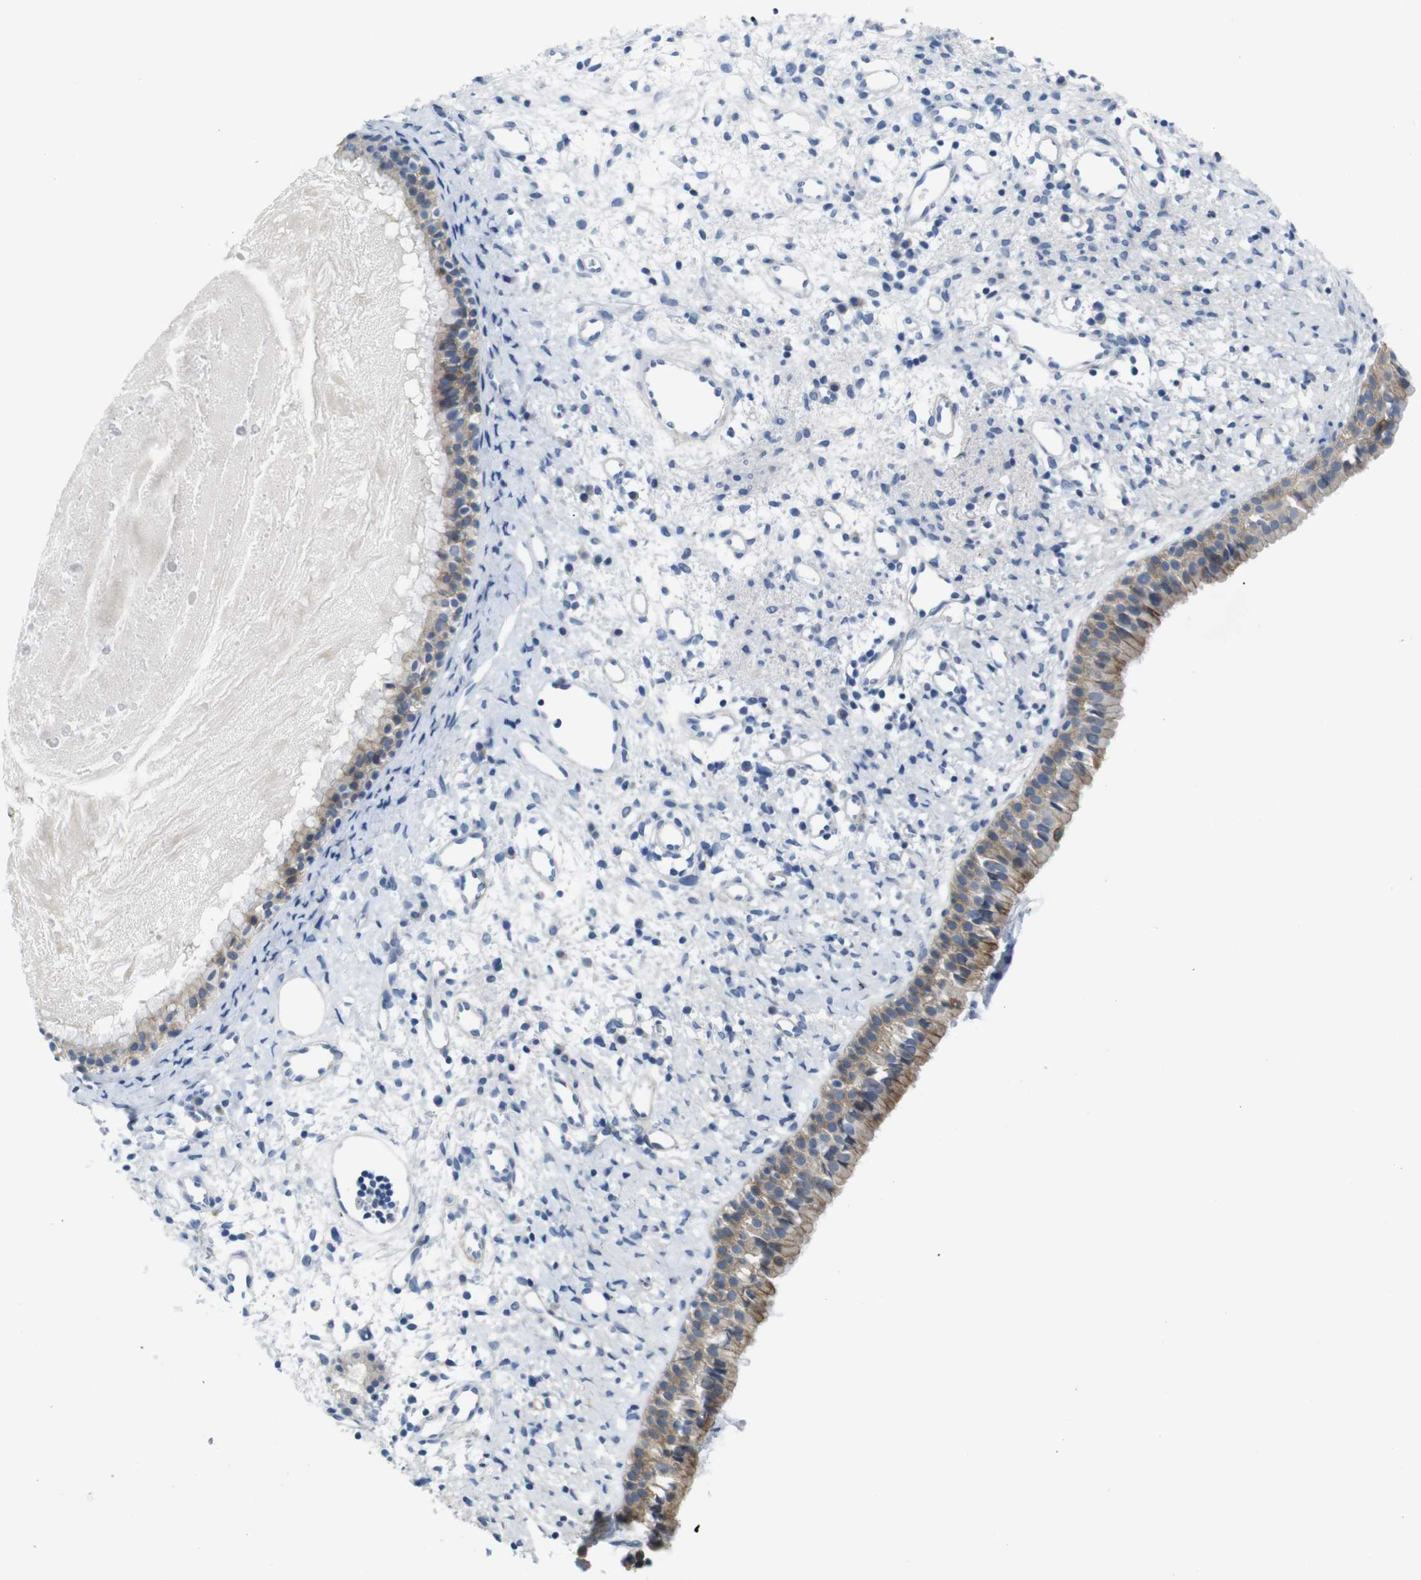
{"staining": {"intensity": "moderate", "quantity": ">75%", "location": "cytoplasmic/membranous"}, "tissue": "nasopharynx", "cell_type": "Respiratory epithelial cells", "image_type": "normal", "snomed": [{"axis": "morphology", "description": "Normal tissue, NOS"}, {"axis": "topography", "description": "Nasopharynx"}], "caption": "IHC of benign human nasopharynx exhibits medium levels of moderate cytoplasmic/membranous positivity in approximately >75% of respiratory epithelial cells.", "gene": "ANK3", "patient": {"sex": "male", "age": 22}}